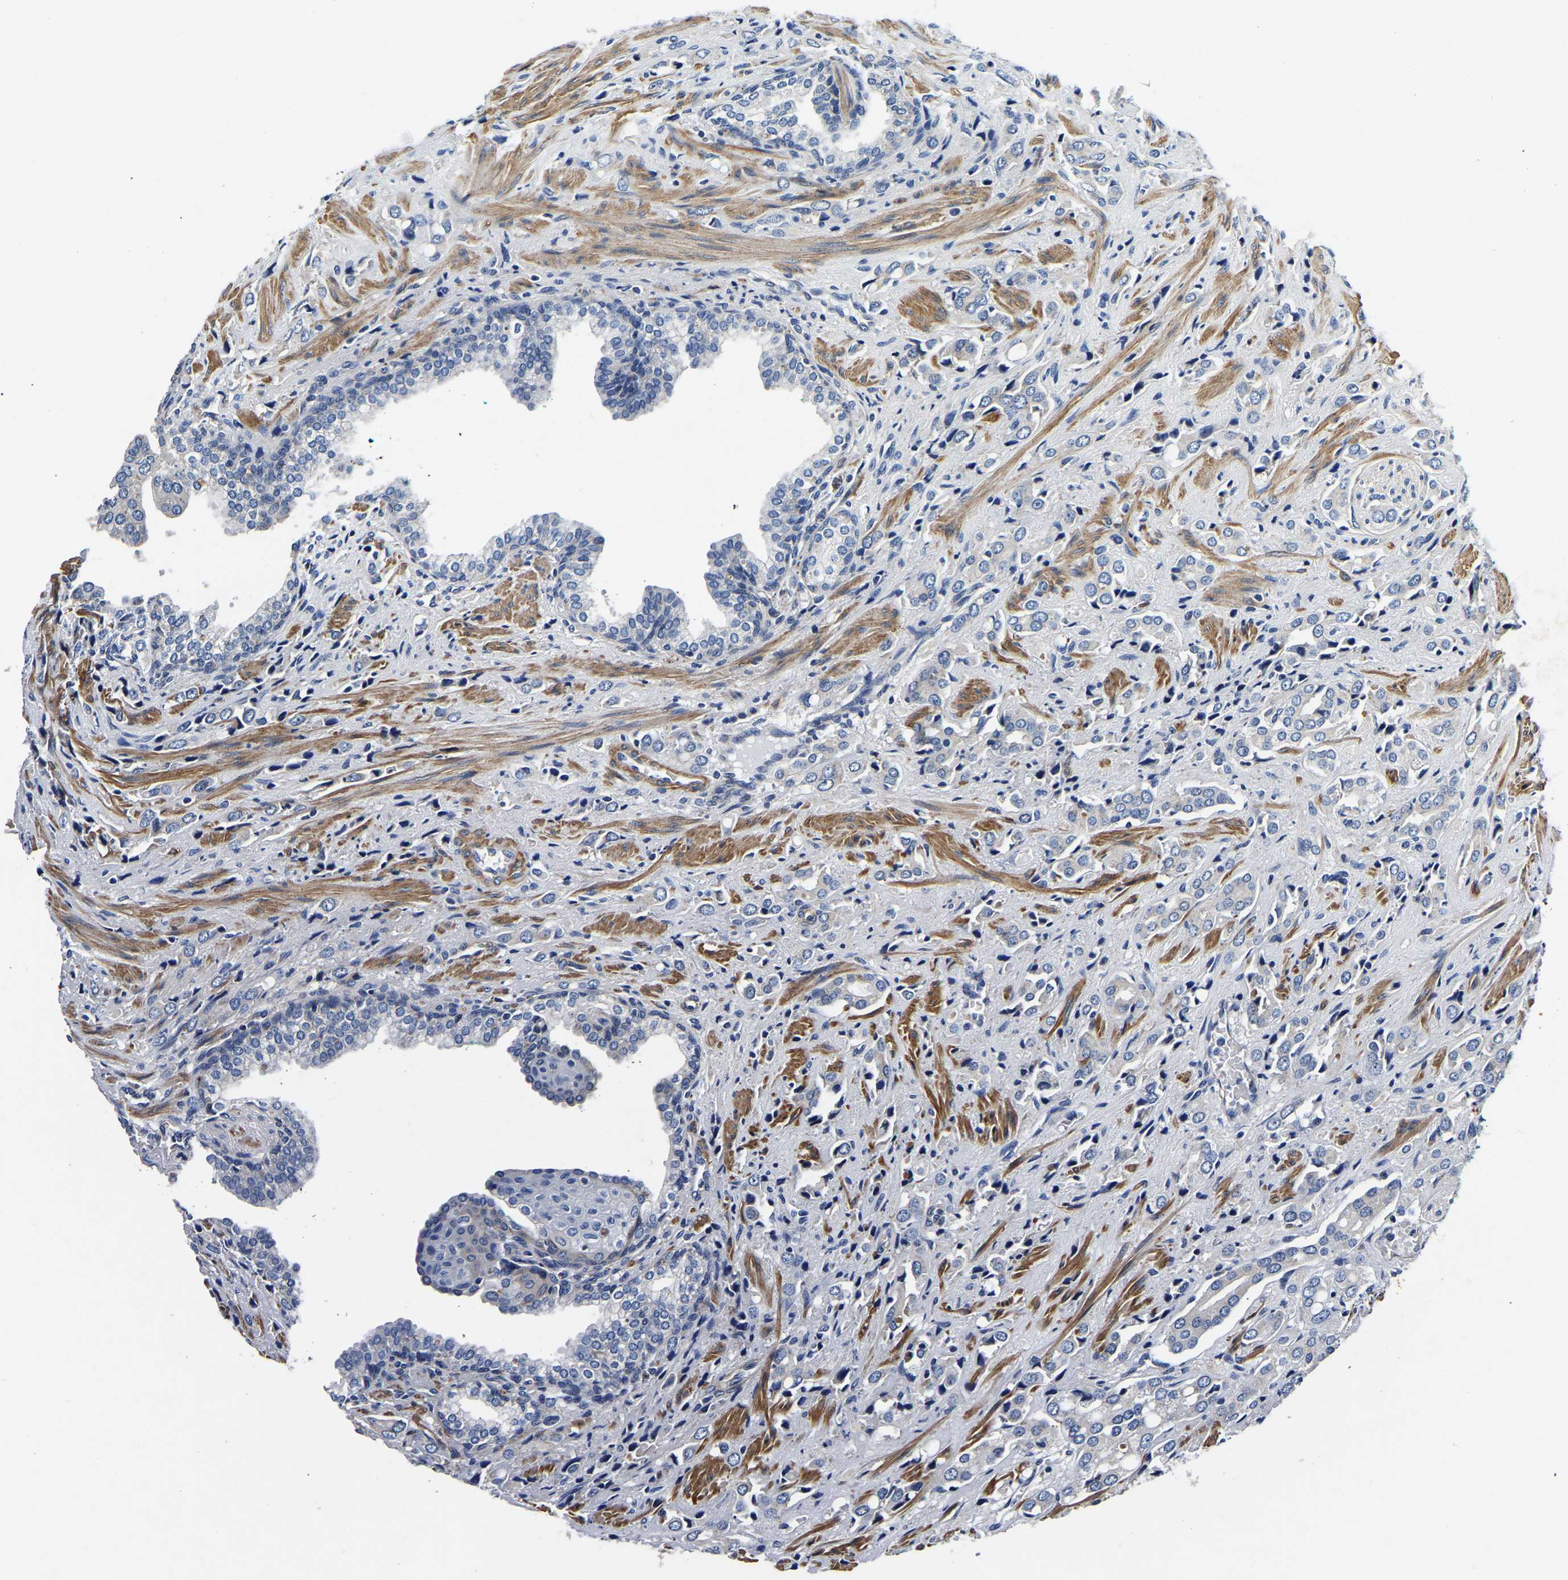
{"staining": {"intensity": "negative", "quantity": "none", "location": "none"}, "tissue": "prostate cancer", "cell_type": "Tumor cells", "image_type": "cancer", "snomed": [{"axis": "morphology", "description": "Adenocarcinoma, High grade"}, {"axis": "topography", "description": "Prostate"}], "caption": "Prostate cancer (adenocarcinoma (high-grade)) was stained to show a protein in brown. There is no significant positivity in tumor cells. (Brightfield microscopy of DAB (3,3'-diaminobenzidine) IHC at high magnification).", "gene": "KCTD17", "patient": {"sex": "male", "age": 52}}